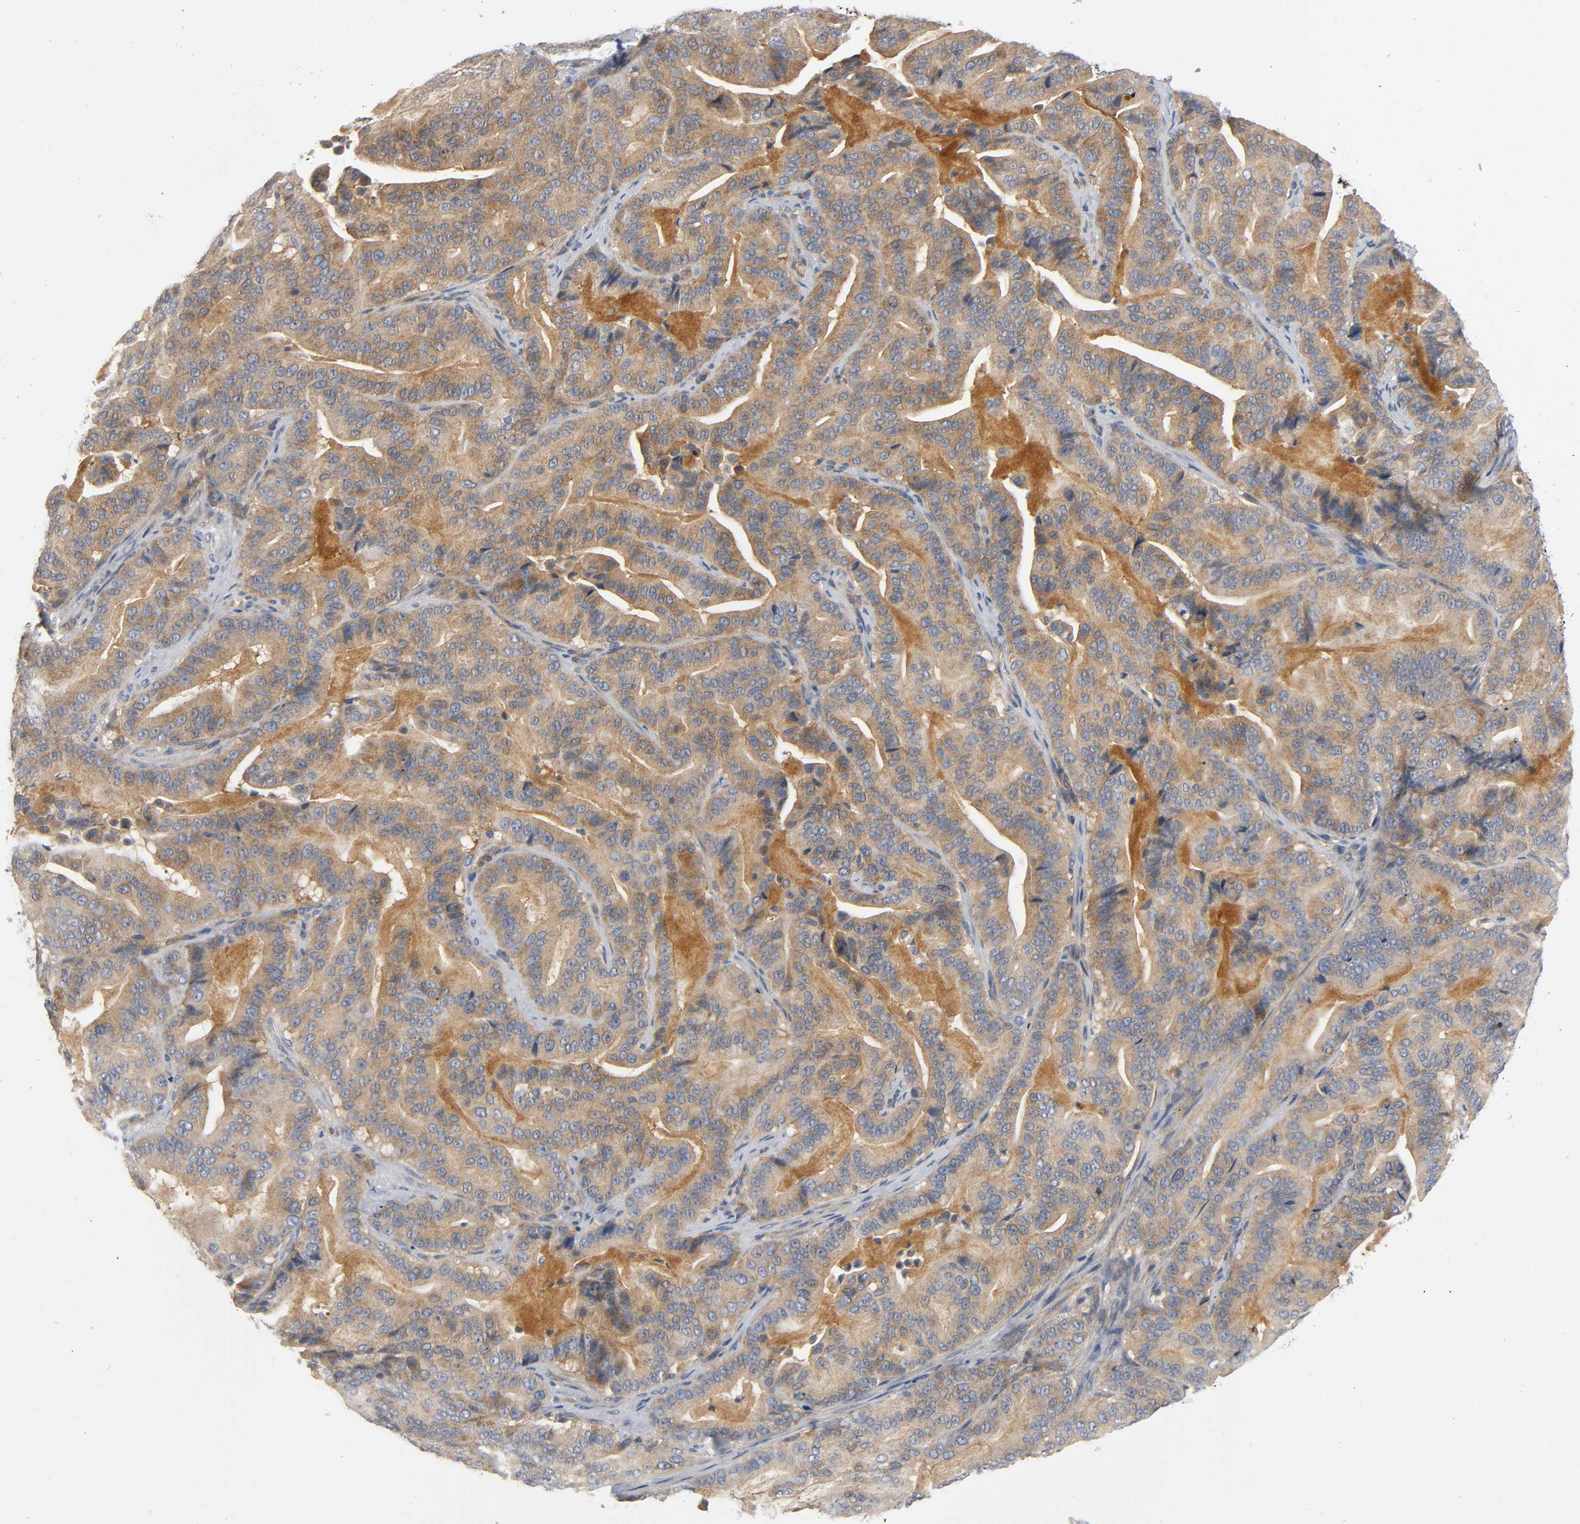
{"staining": {"intensity": "moderate", "quantity": ">75%", "location": "cytoplasmic/membranous"}, "tissue": "pancreatic cancer", "cell_type": "Tumor cells", "image_type": "cancer", "snomed": [{"axis": "morphology", "description": "Adenocarcinoma, NOS"}, {"axis": "topography", "description": "Pancreas"}], "caption": "Protein staining of pancreatic cancer (adenocarcinoma) tissue displays moderate cytoplasmic/membranous staining in approximately >75% of tumor cells. (DAB (3,3'-diaminobenzidine) IHC with brightfield microscopy, high magnification).", "gene": "HDAC6", "patient": {"sex": "male", "age": 63}}